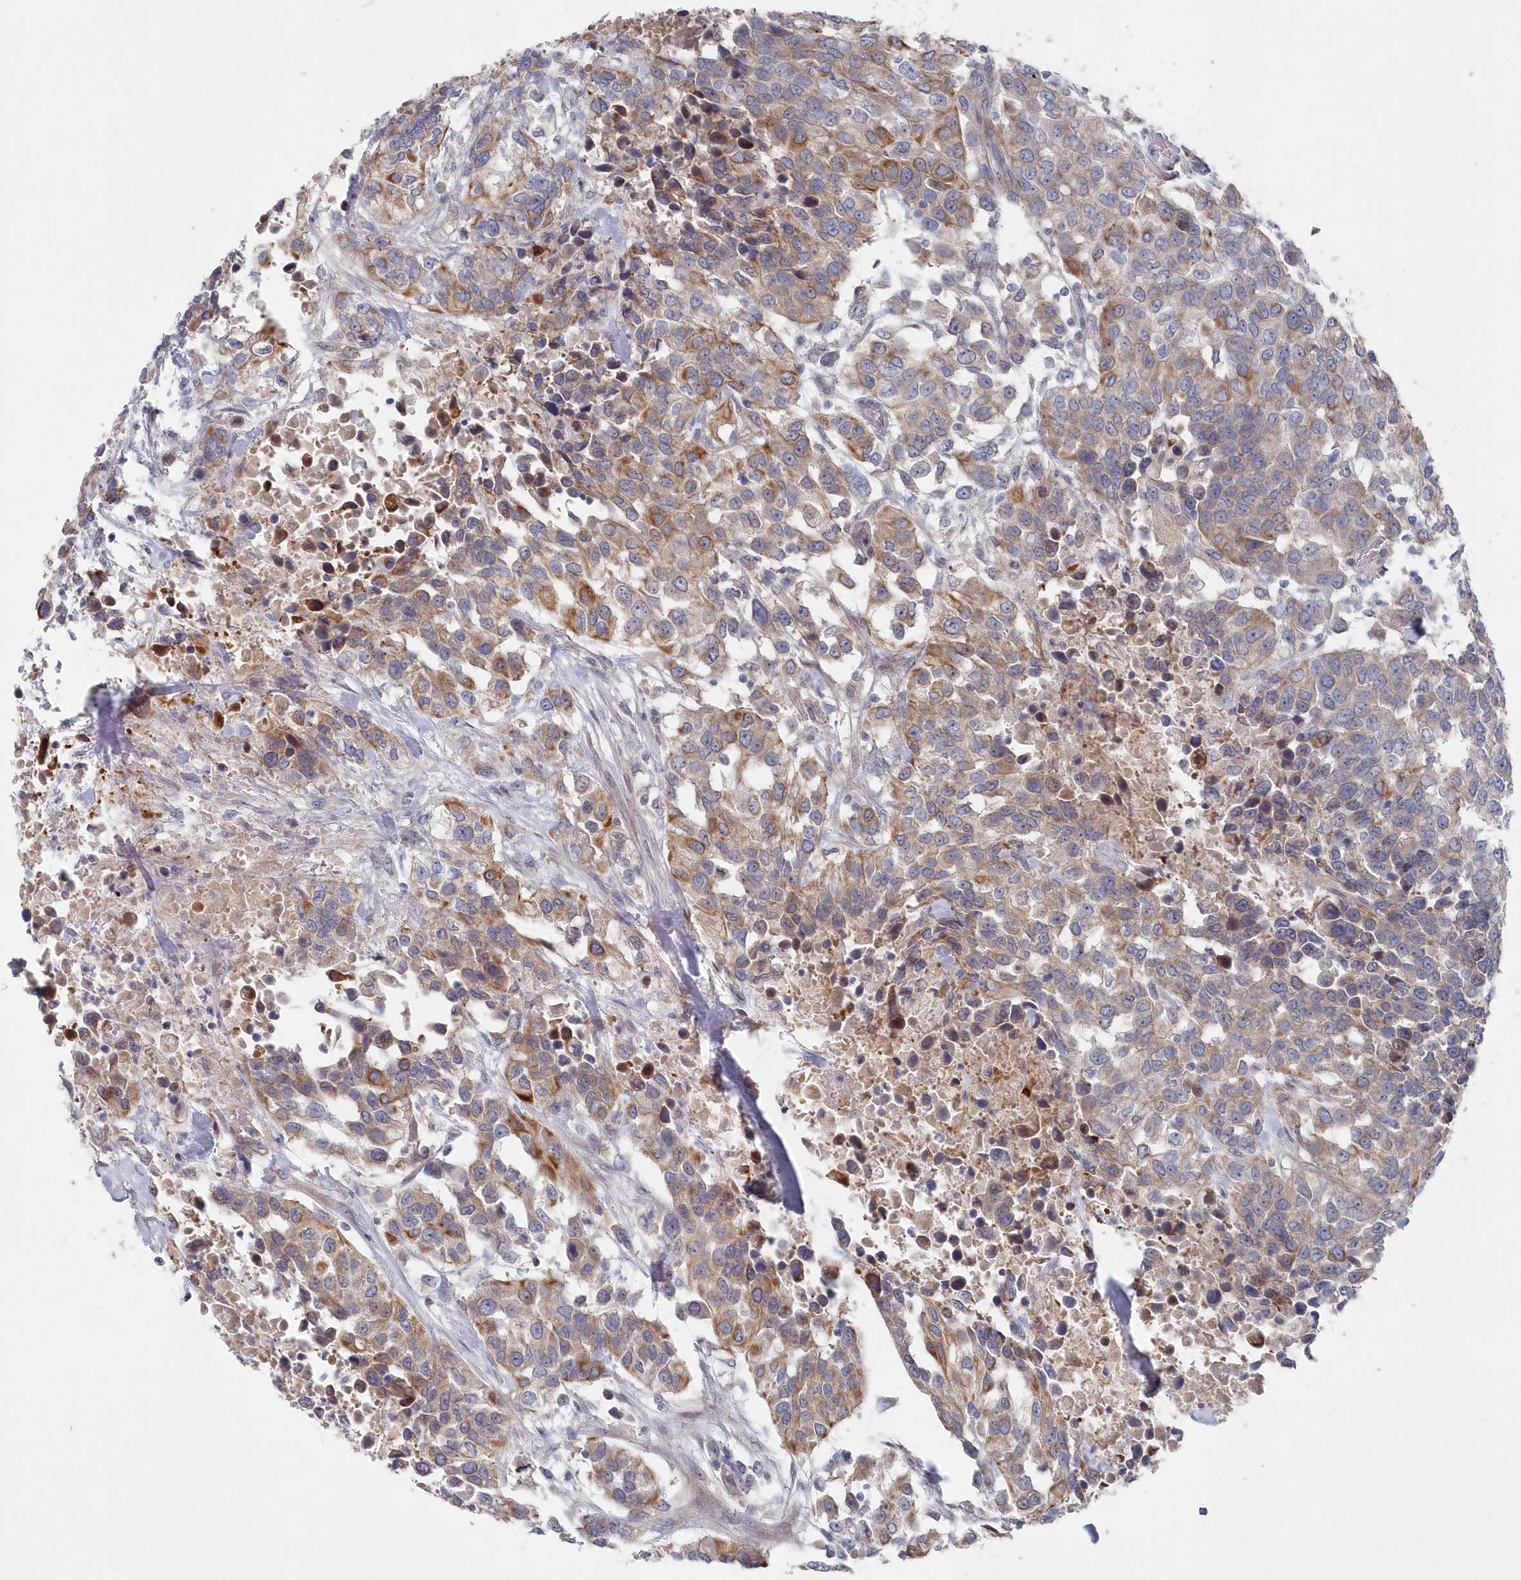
{"staining": {"intensity": "moderate", "quantity": "25%-75%", "location": "cytoplasmic/membranous"}, "tissue": "urothelial cancer", "cell_type": "Tumor cells", "image_type": "cancer", "snomed": [{"axis": "morphology", "description": "Urothelial carcinoma, High grade"}, {"axis": "topography", "description": "Urinary bladder"}], "caption": "DAB immunohistochemical staining of human high-grade urothelial carcinoma shows moderate cytoplasmic/membranous protein positivity in approximately 25%-75% of tumor cells. The protein is shown in brown color, while the nuclei are stained blue.", "gene": "KIAA1586", "patient": {"sex": "female", "age": 80}}